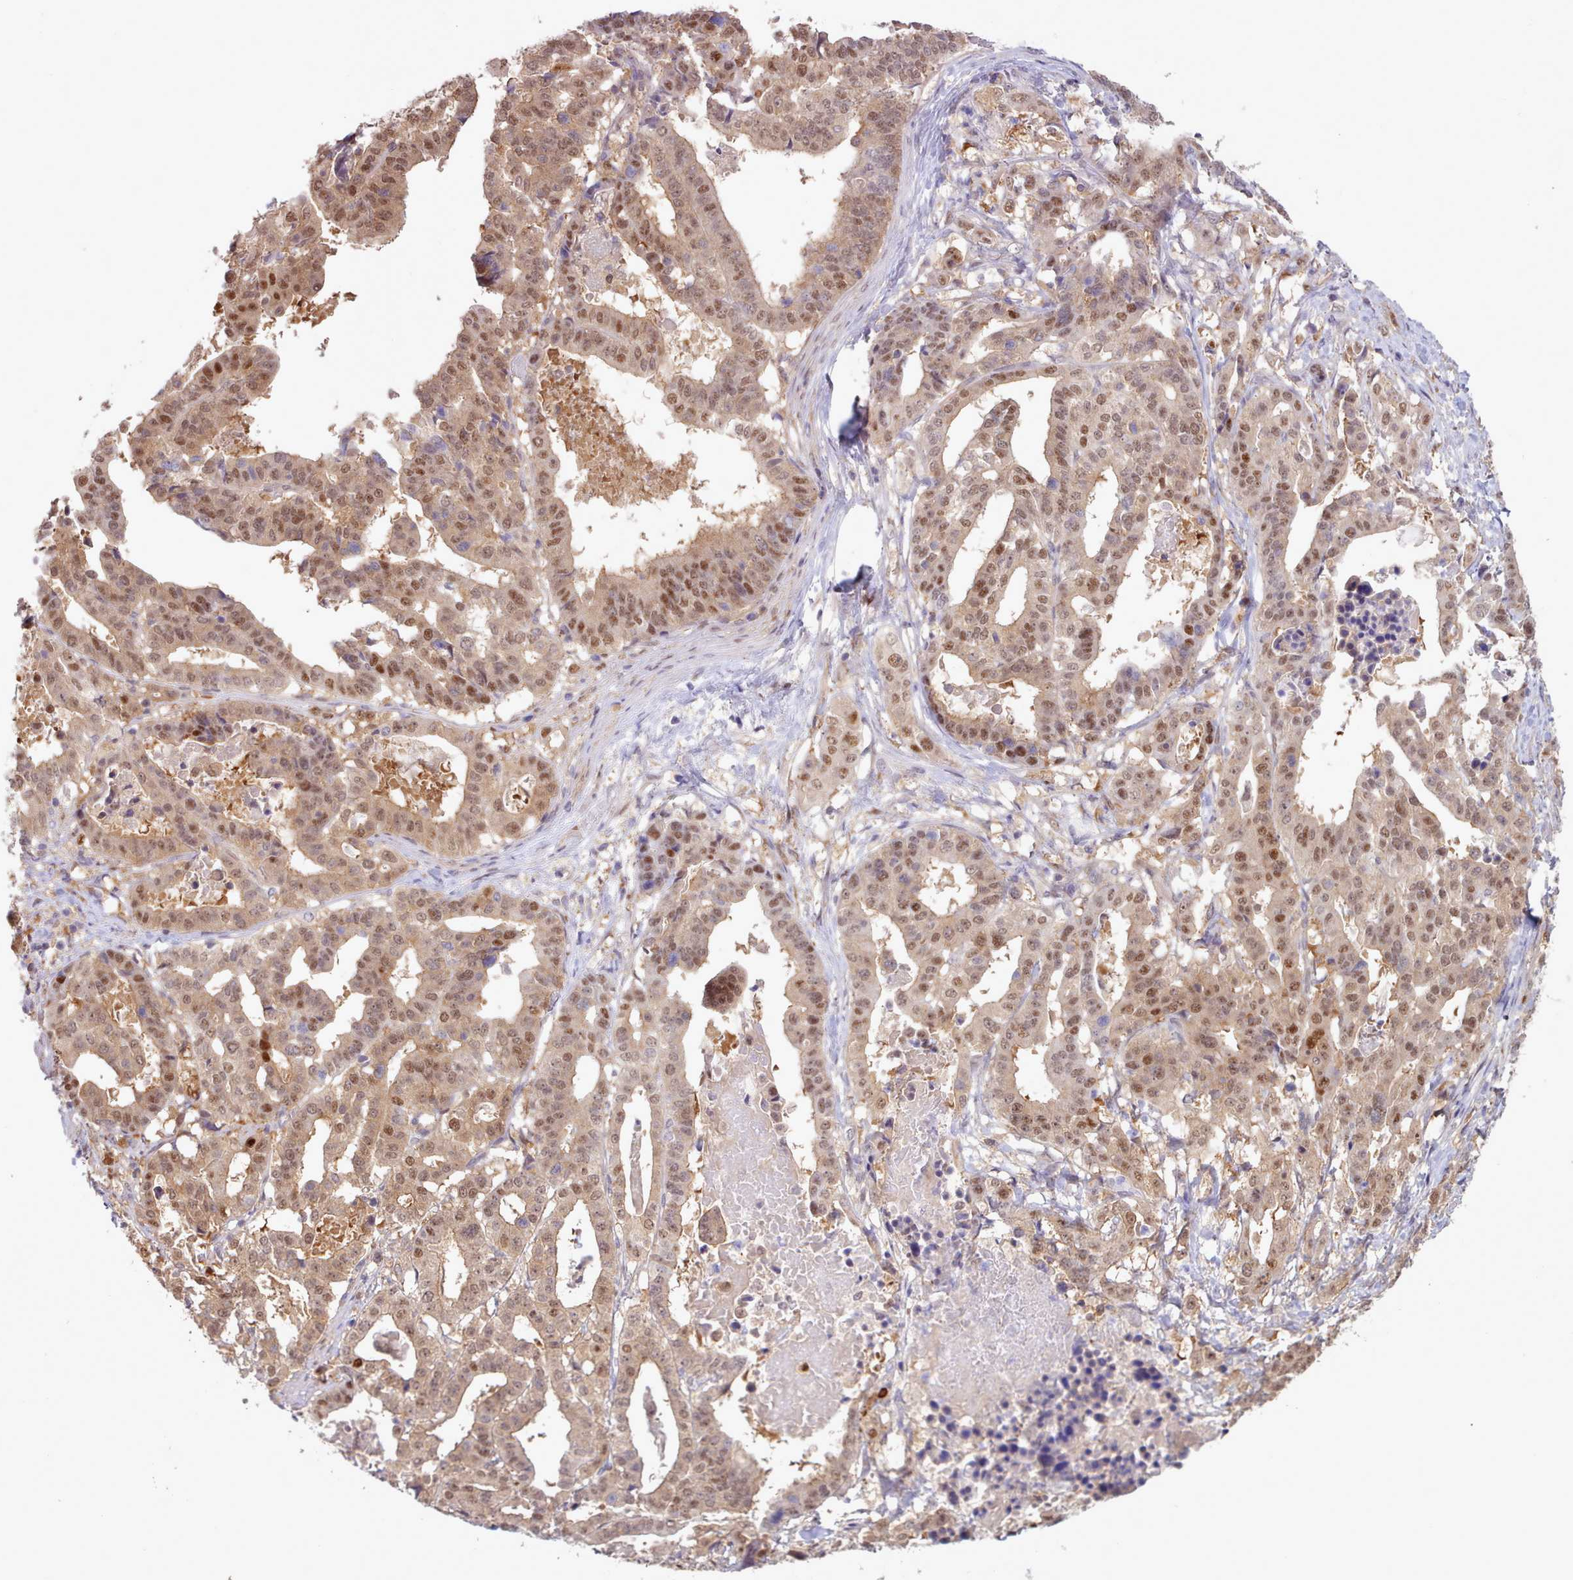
{"staining": {"intensity": "moderate", "quantity": ">75%", "location": "cytoplasmic/membranous,nuclear"}, "tissue": "stomach cancer", "cell_type": "Tumor cells", "image_type": "cancer", "snomed": [{"axis": "morphology", "description": "Adenocarcinoma, NOS"}, {"axis": "topography", "description": "Stomach"}], "caption": "Approximately >75% of tumor cells in stomach adenocarcinoma demonstrate moderate cytoplasmic/membranous and nuclear protein positivity as visualized by brown immunohistochemical staining.", "gene": "CES3", "patient": {"sex": "male", "age": 48}}